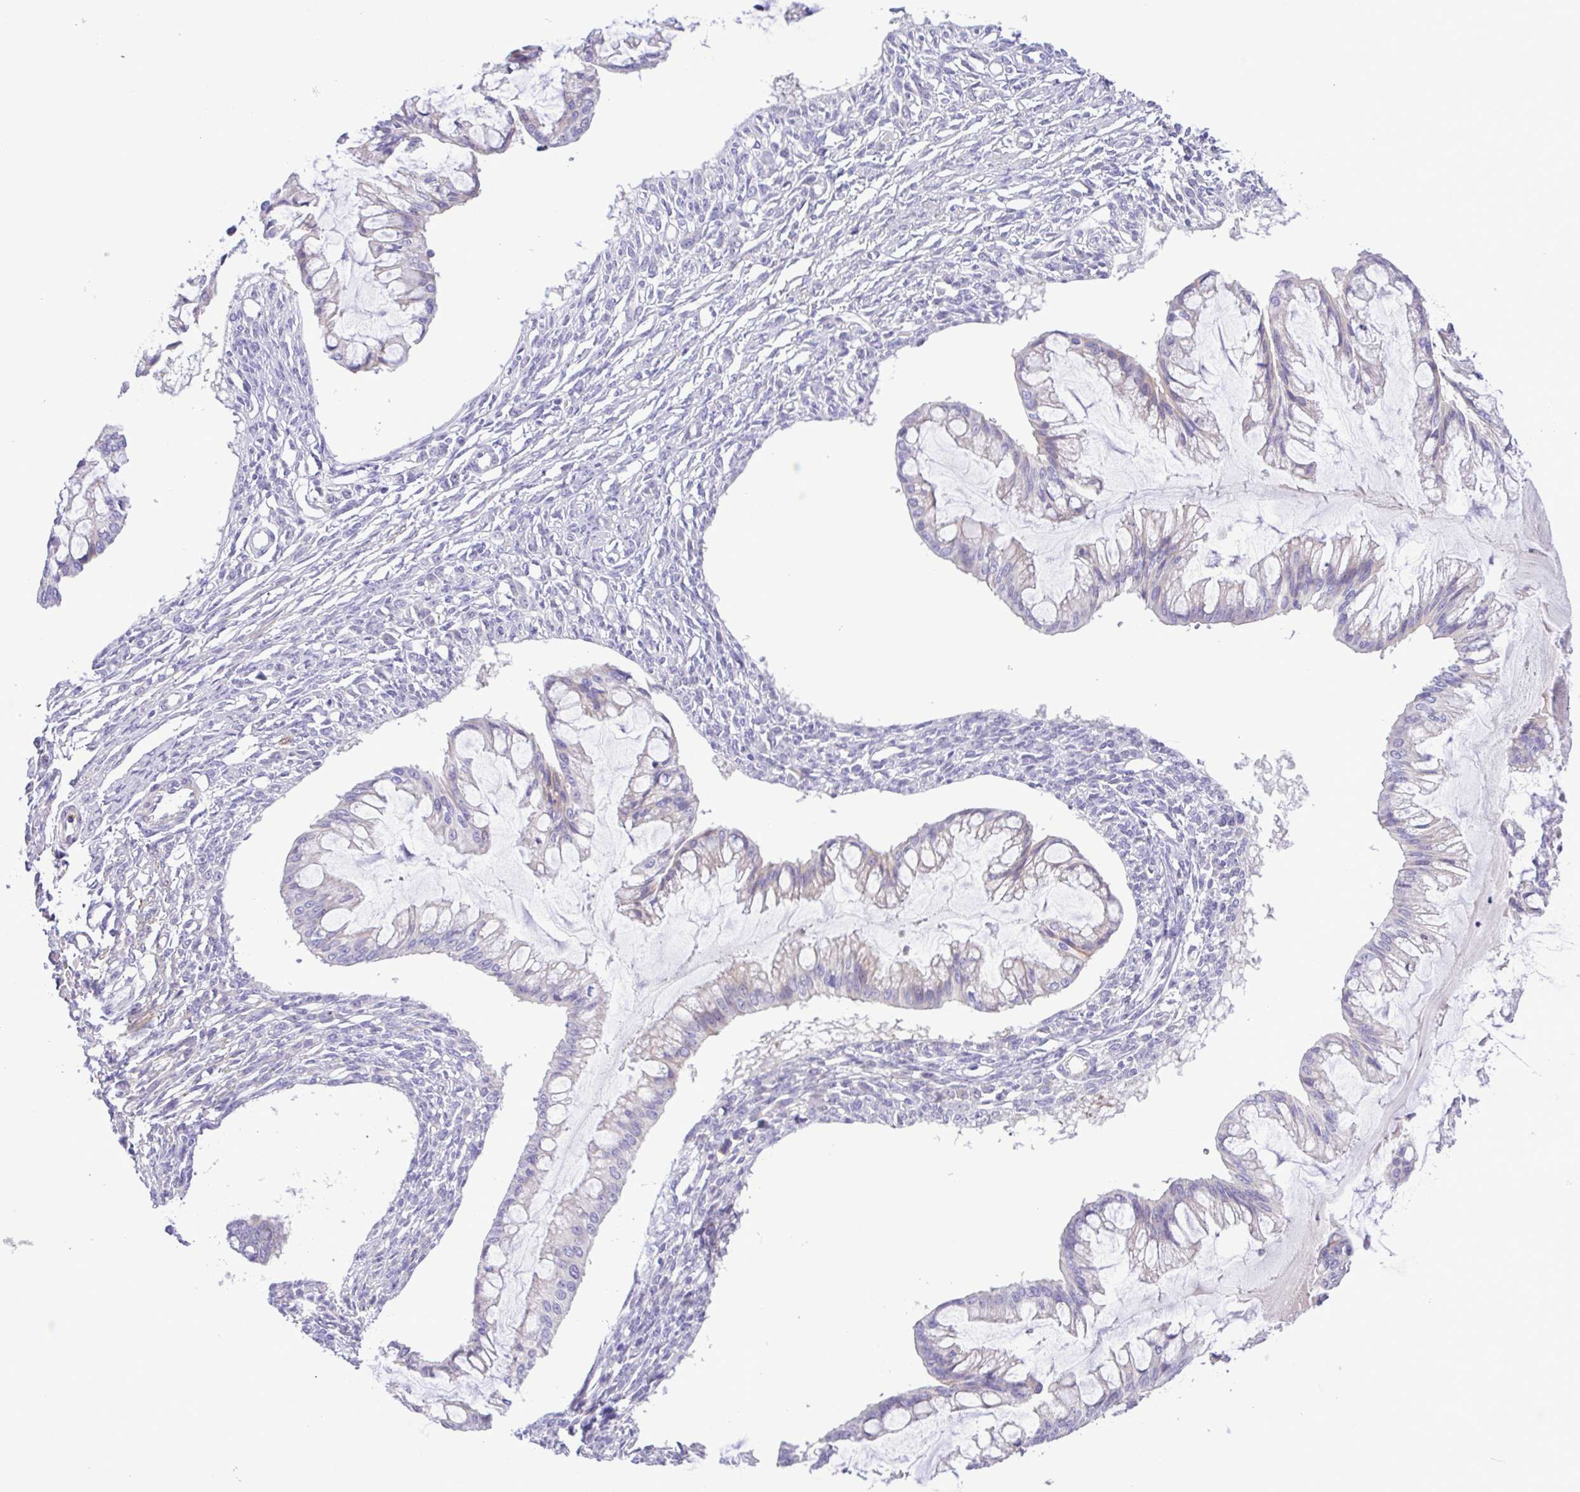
{"staining": {"intensity": "negative", "quantity": "none", "location": "none"}, "tissue": "ovarian cancer", "cell_type": "Tumor cells", "image_type": "cancer", "snomed": [{"axis": "morphology", "description": "Cystadenocarcinoma, mucinous, NOS"}, {"axis": "topography", "description": "Ovary"}], "caption": "Photomicrograph shows no significant protein expression in tumor cells of ovarian cancer.", "gene": "GABBR2", "patient": {"sex": "female", "age": 73}}